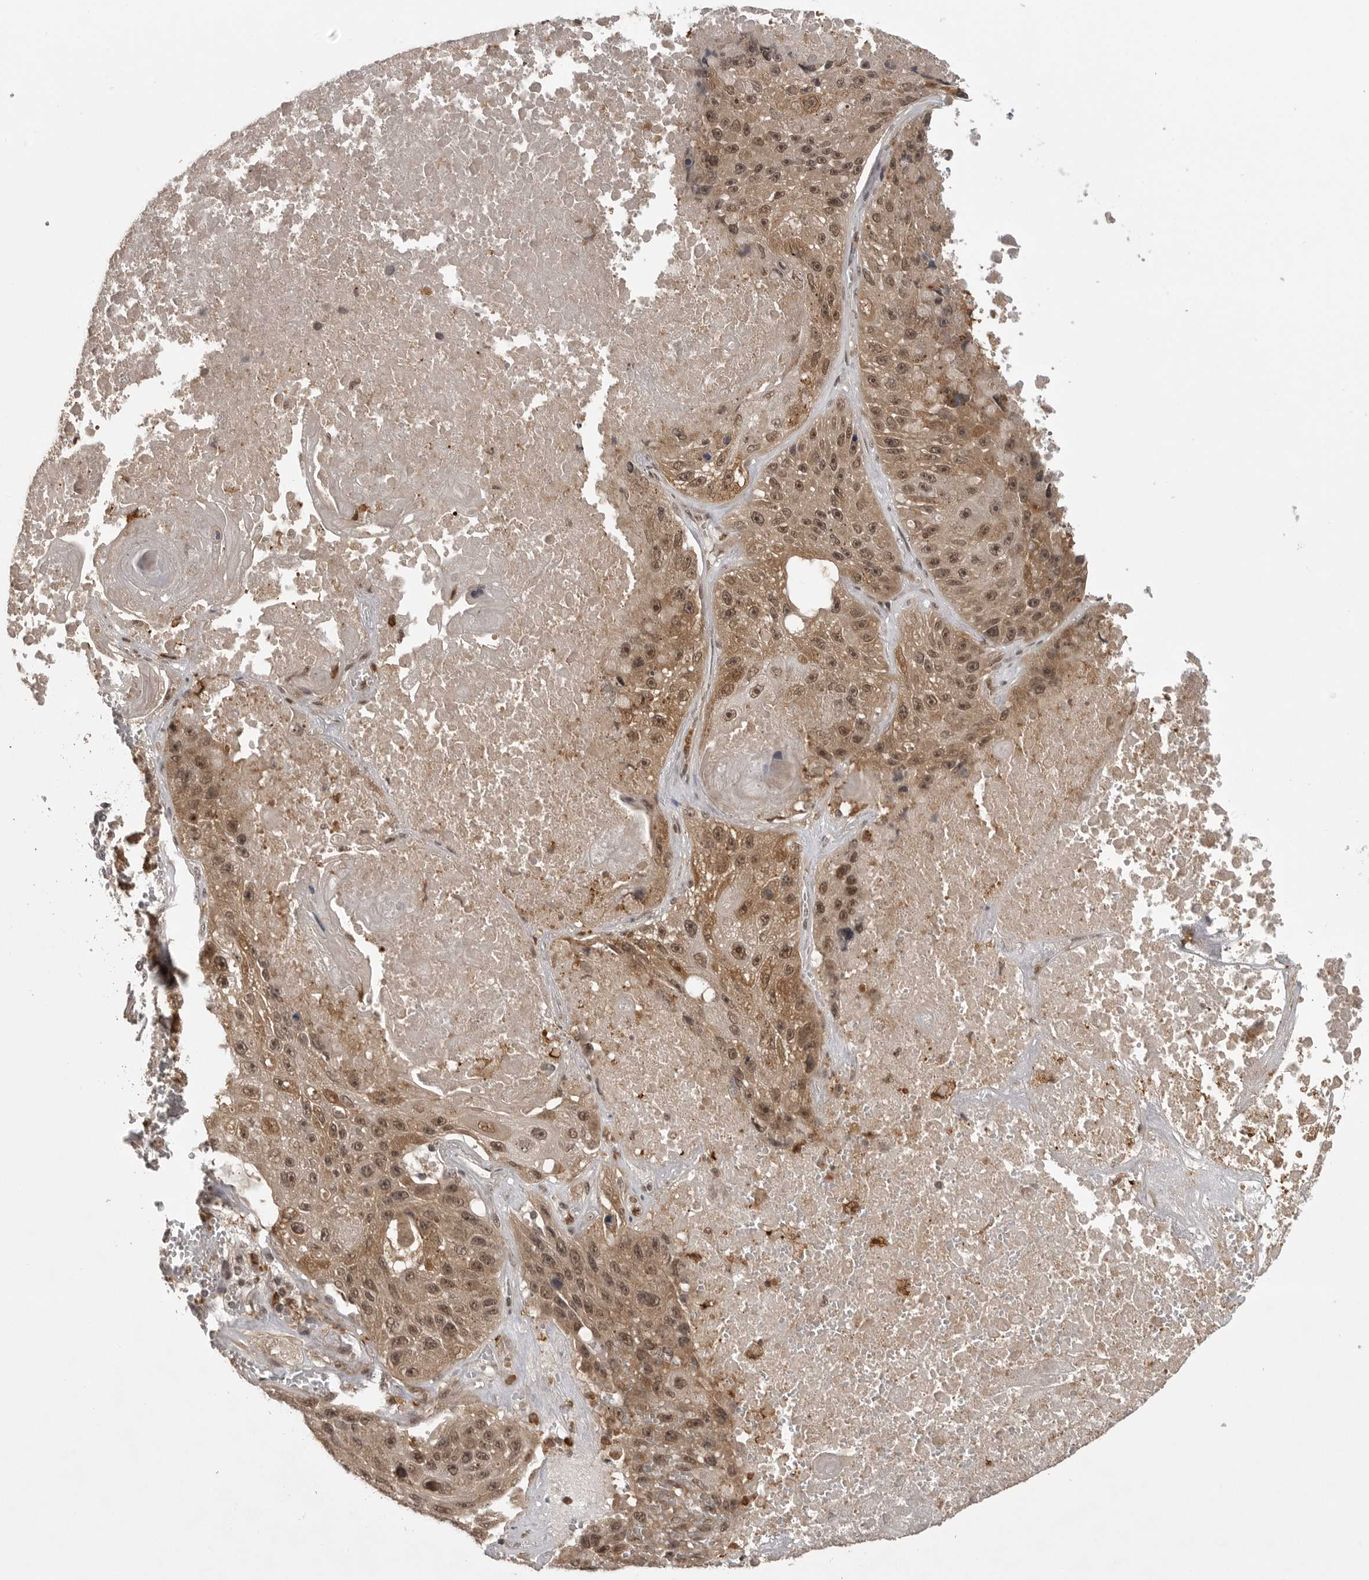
{"staining": {"intensity": "moderate", "quantity": ">75%", "location": "cytoplasmic/membranous,nuclear"}, "tissue": "lung cancer", "cell_type": "Tumor cells", "image_type": "cancer", "snomed": [{"axis": "morphology", "description": "Squamous cell carcinoma, NOS"}, {"axis": "topography", "description": "Lung"}], "caption": "IHC (DAB (3,3'-diaminobenzidine)) staining of lung squamous cell carcinoma shows moderate cytoplasmic/membranous and nuclear protein positivity in approximately >75% of tumor cells.", "gene": "PEG3", "patient": {"sex": "male", "age": 61}}